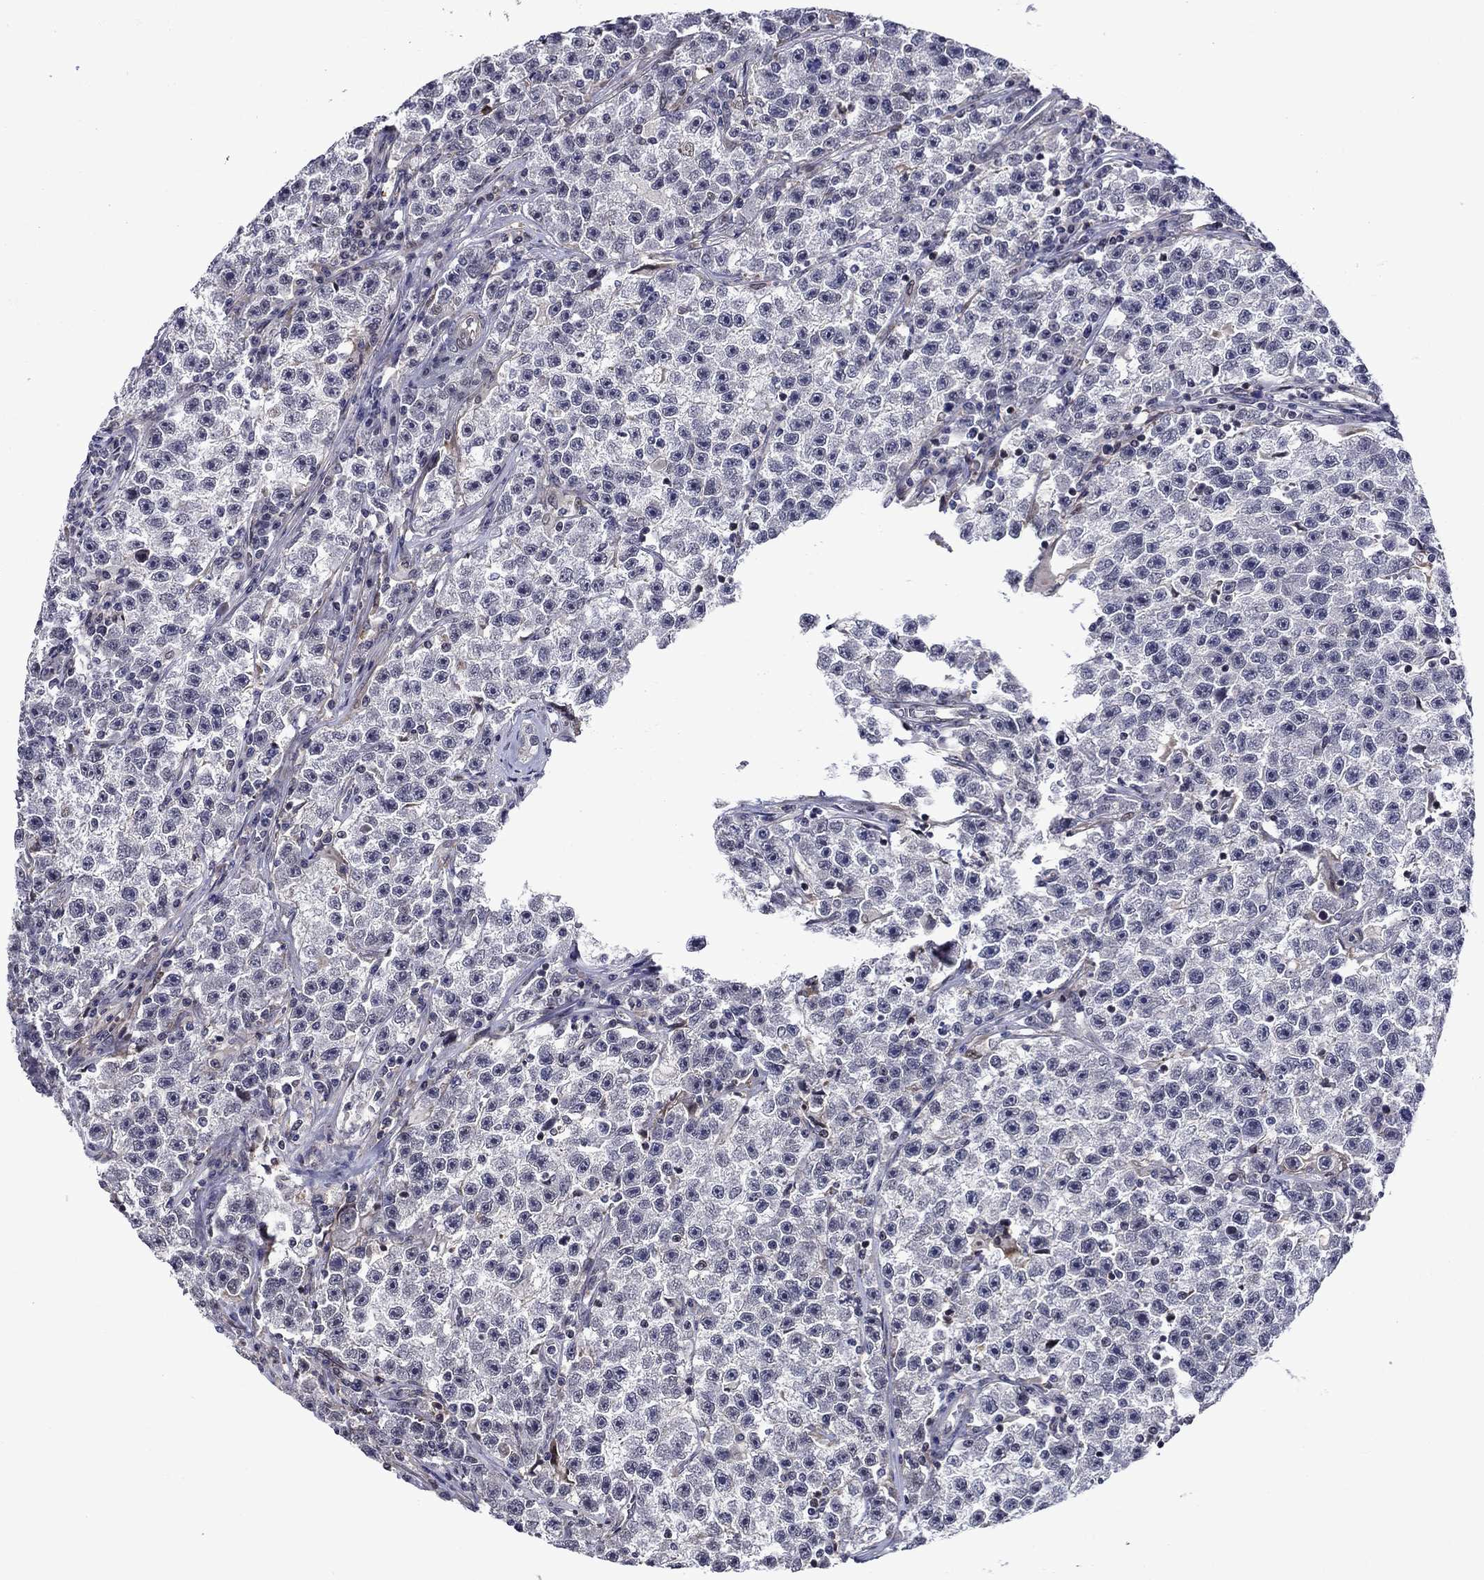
{"staining": {"intensity": "negative", "quantity": "none", "location": "none"}, "tissue": "testis cancer", "cell_type": "Tumor cells", "image_type": "cancer", "snomed": [{"axis": "morphology", "description": "Seminoma, NOS"}, {"axis": "topography", "description": "Testis"}], "caption": "This is an immunohistochemistry micrograph of human testis cancer. There is no expression in tumor cells.", "gene": "B3GAT1", "patient": {"sex": "male", "age": 22}}